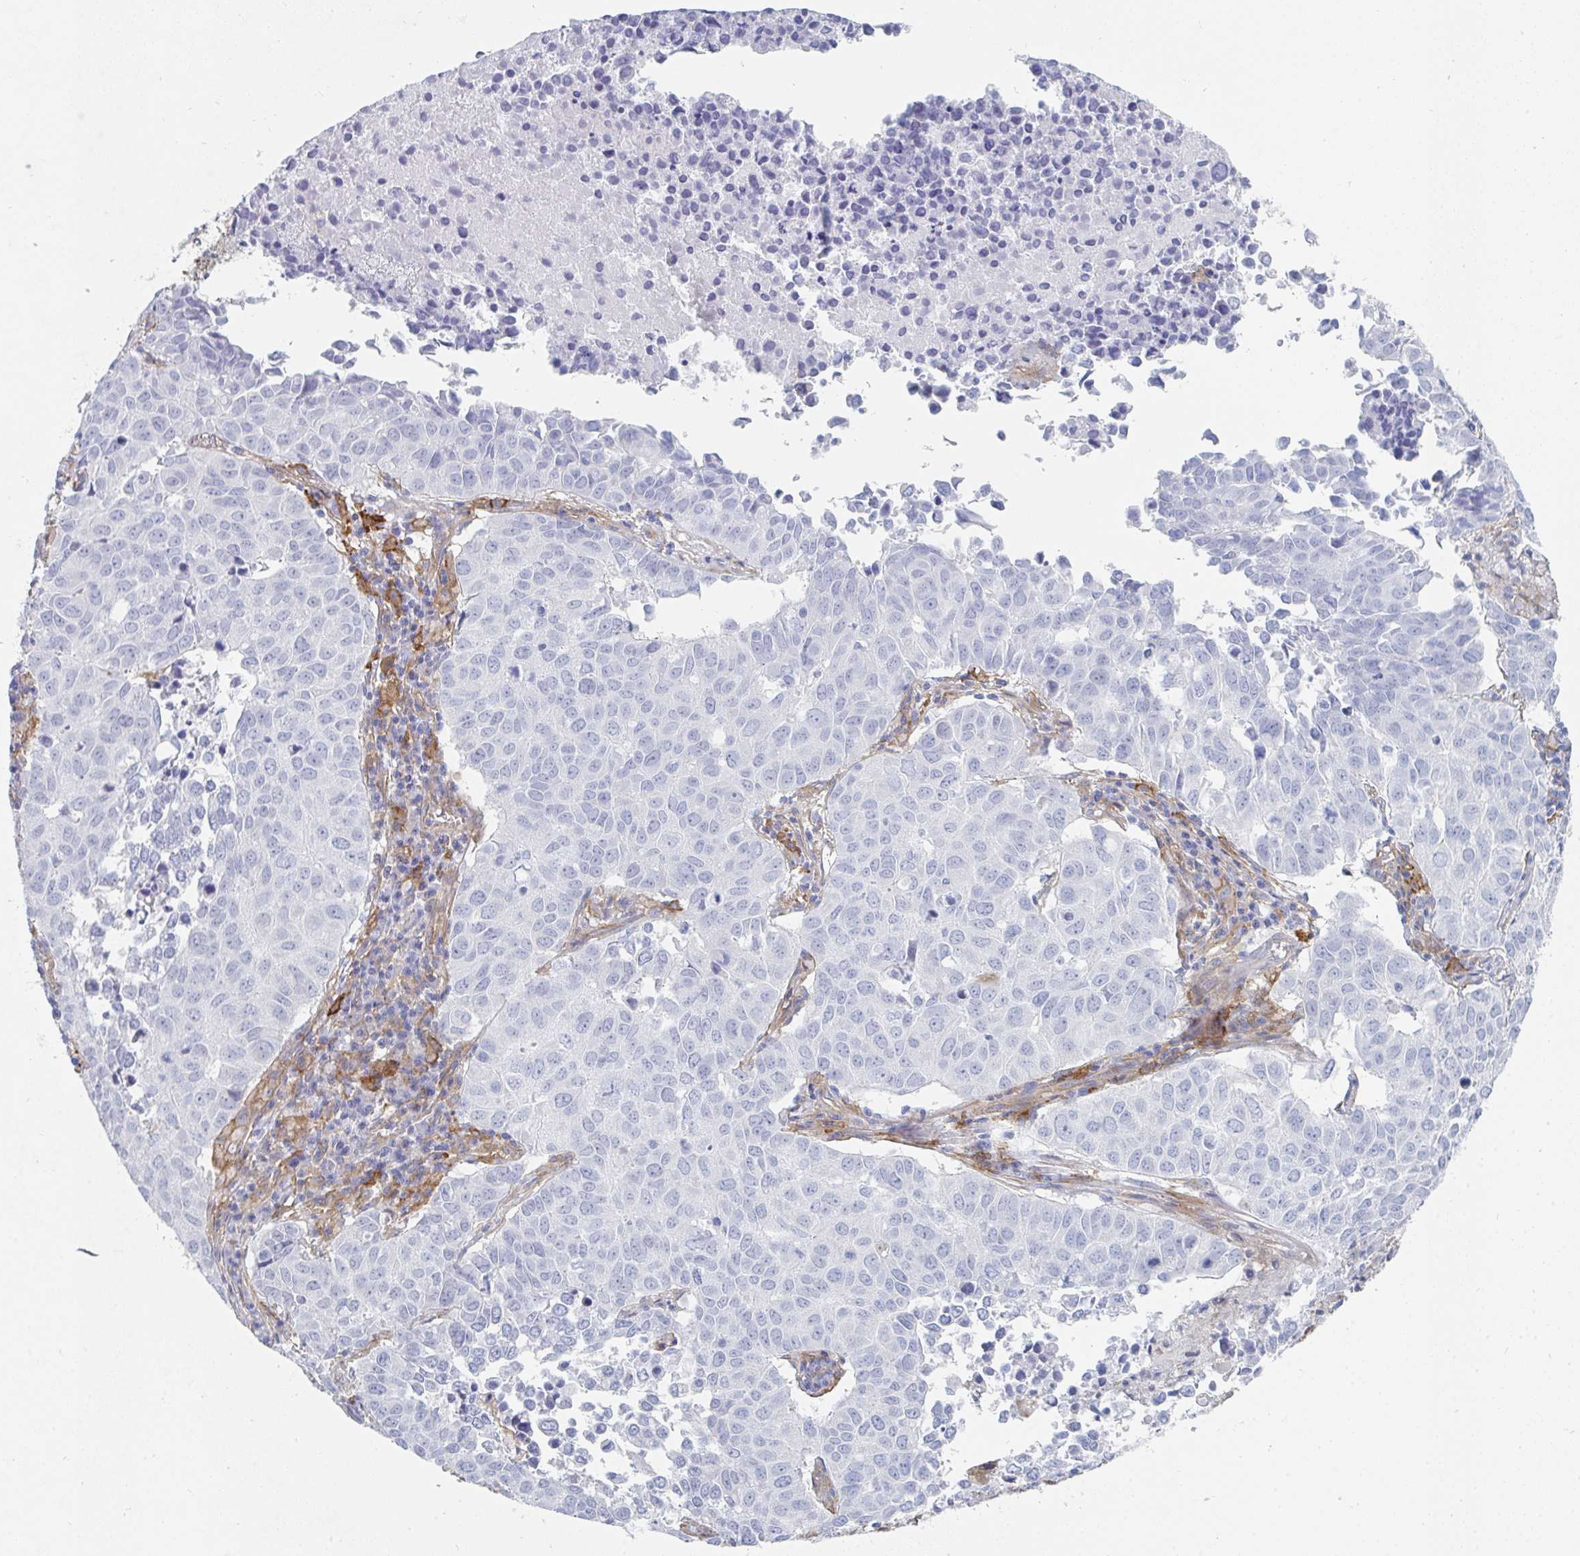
{"staining": {"intensity": "negative", "quantity": "none", "location": "none"}, "tissue": "lung cancer", "cell_type": "Tumor cells", "image_type": "cancer", "snomed": [{"axis": "morphology", "description": "Adenocarcinoma, NOS"}, {"axis": "topography", "description": "Lung"}], "caption": "Immunohistochemistry histopathology image of lung cancer (adenocarcinoma) stained for a protein (brown), which shows no expression in tumor cells.", "gene": "DAB2", "patient": {"sex": "female", "age": 50}}